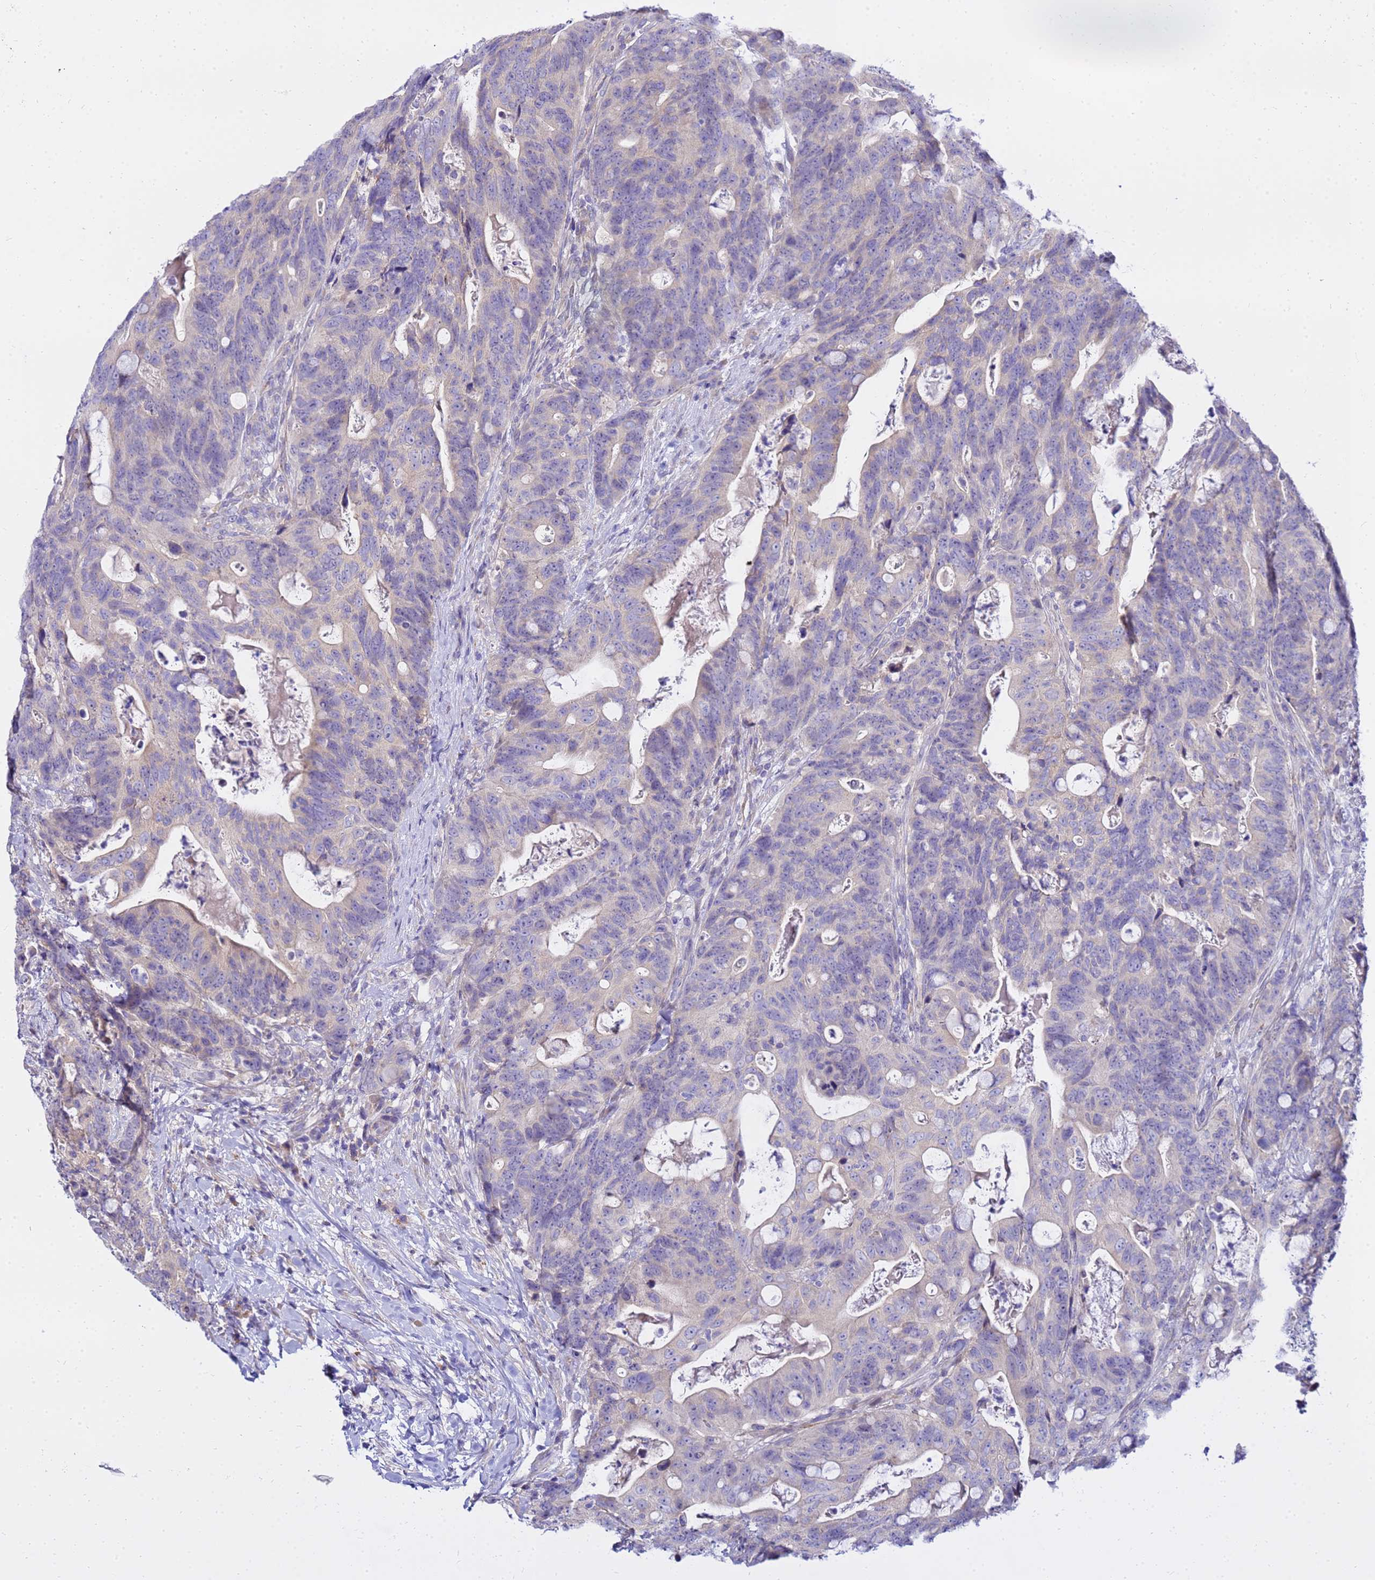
{"staining": {"intensity": "negative", "quantity": "none", "location": "none"}, "tissue": "colorectal cancer", "cell_type": "Tumor cells", "image_type": "cancer", "snomed": [{"axis": "morphology", "description": "Adenocarcinoma, NOS"}, {"axis": "topography", "description": "Colon"}], "caption": "Human colorectal cancer (adenocarcinoma) stained for a protein using immunohistochemistry (IHC) reveals no positivity in tumor cells.", "gene": "HERC5", "patient": {"sex": "female", "age": 82}}